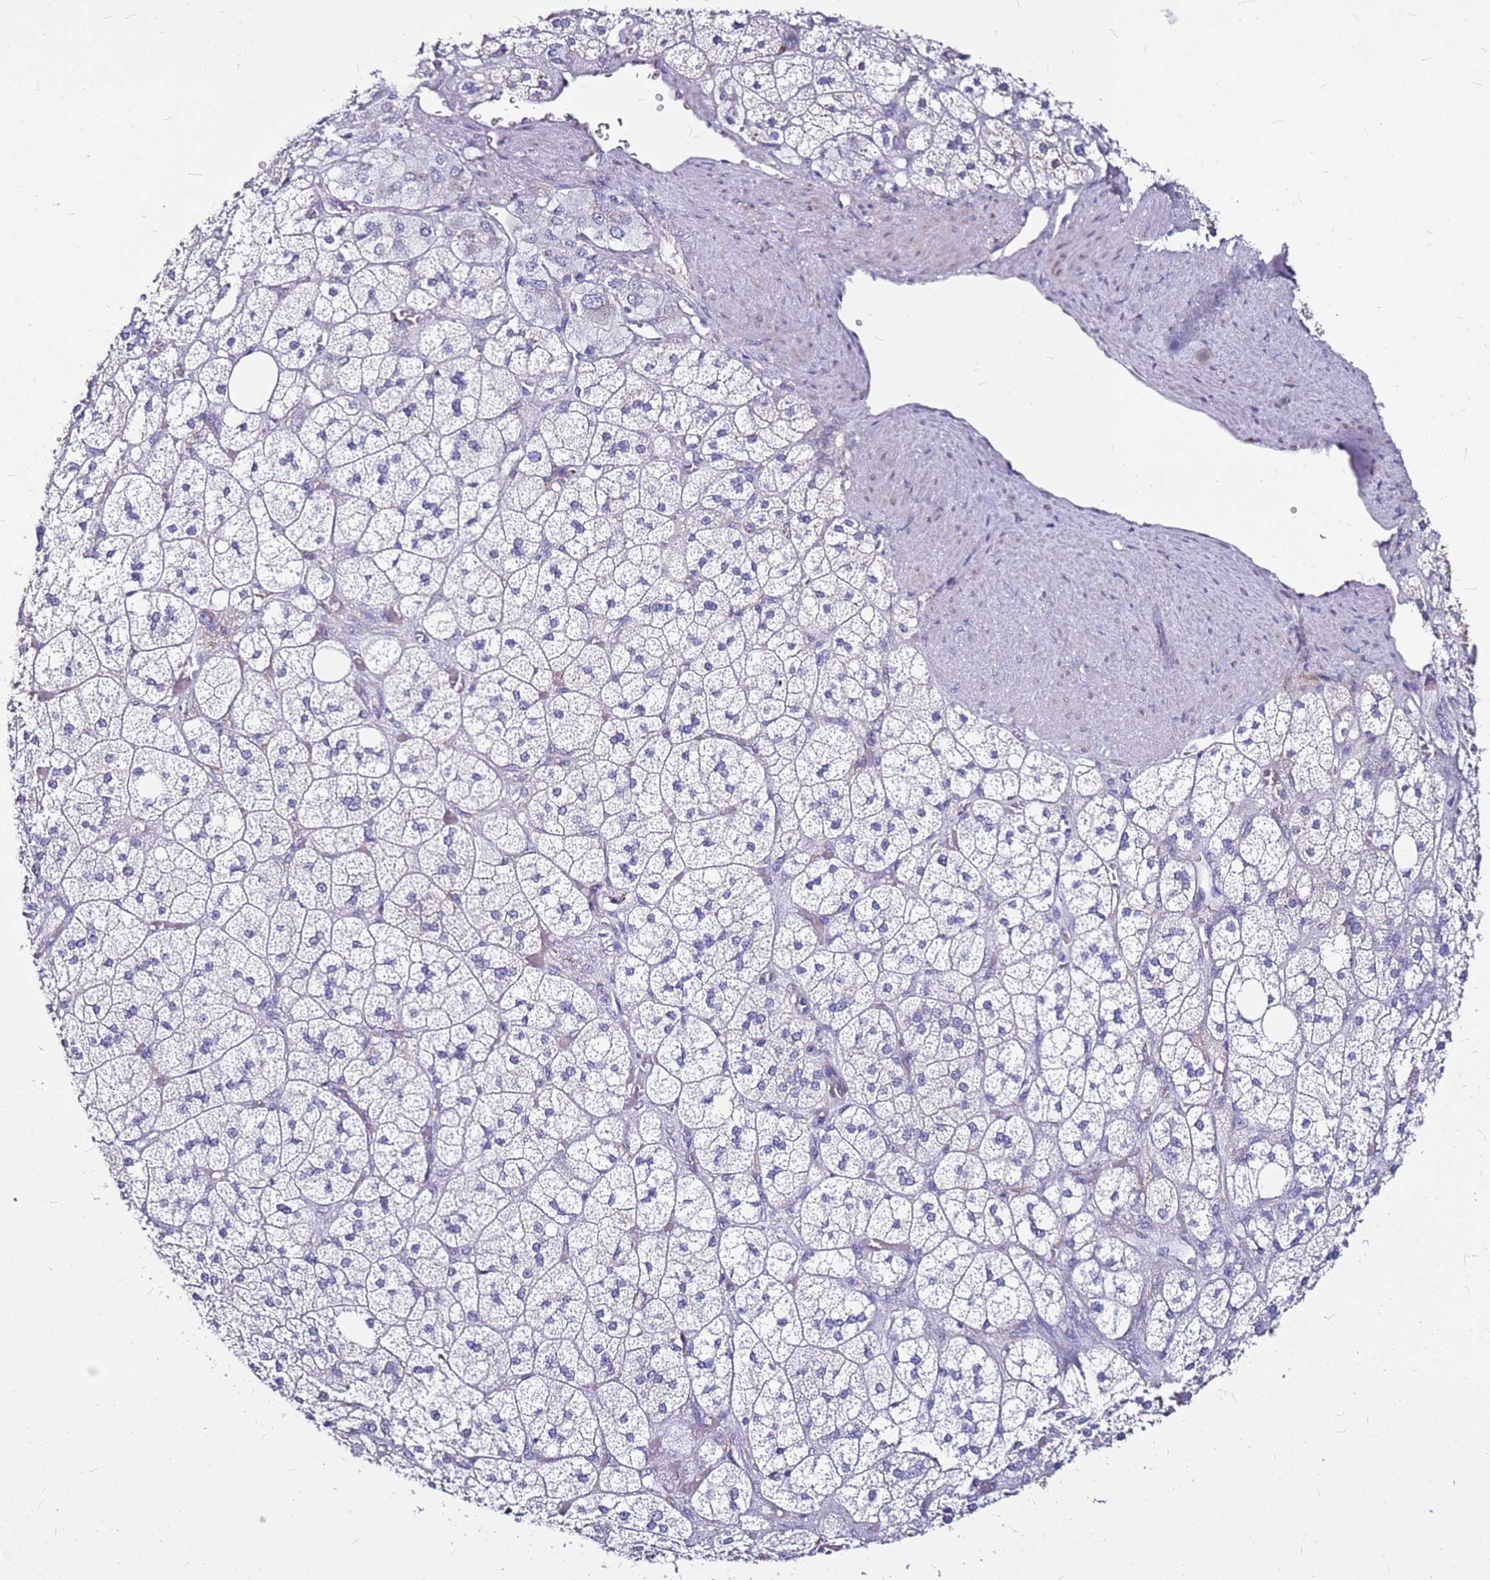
{"staining": {"intensity": "negative", "quantity": "none", "location": "none"}, "tissue": "adrenal gland", "cell_type": "Glandular cells", "image_type": "normal", "snomed": [{"axis": "morphology", "description": "Normal tissue, NOS"}, {"axis": "topography", "description": "Adrenal gland"}], "caption": "Immunohistochemistry (IHC) micrograph of unremarkable adrenal gland: adrenal gland stained with DAB (3,3'-diaminobenzidine) shows no significant protein positivity in glandular cells.", "gene": "CASD1", "patient": {"sex": "male", "age": 61}}